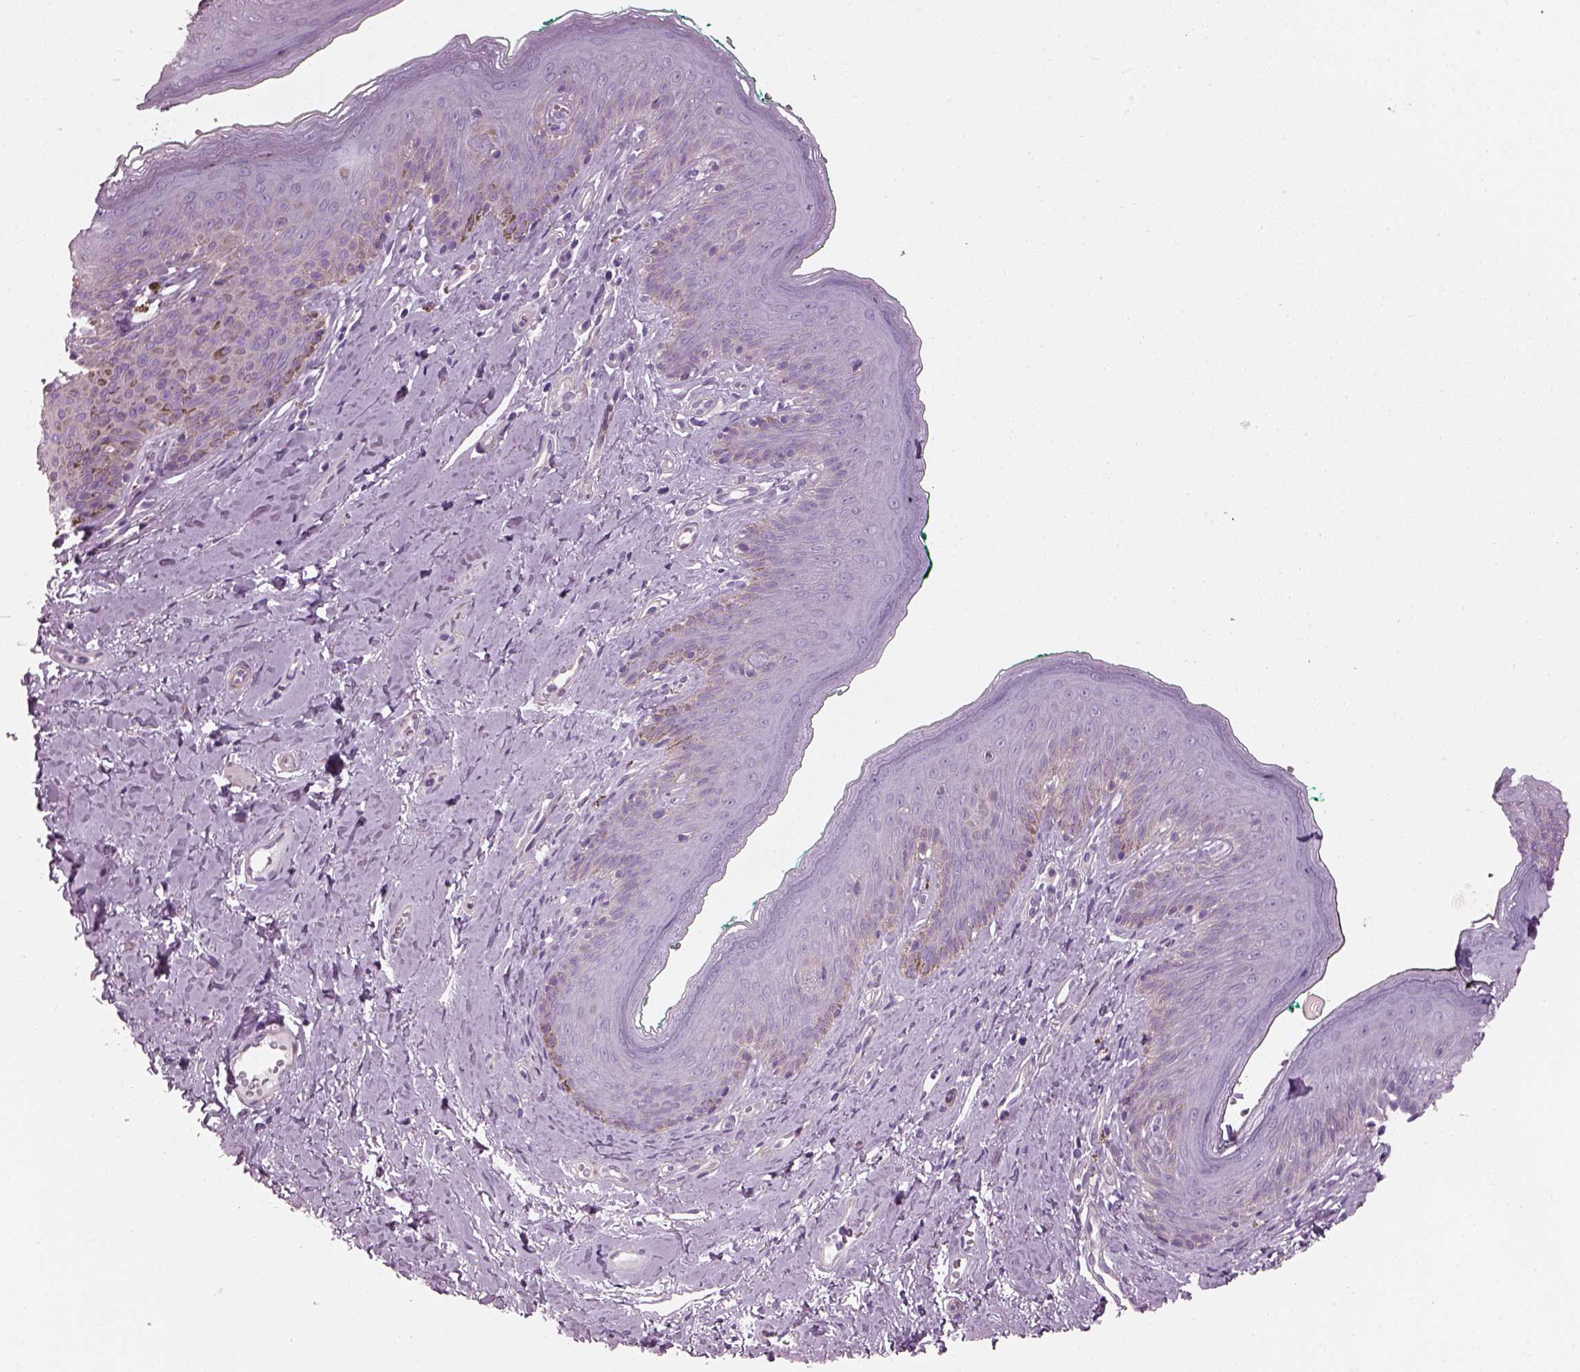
{"staining": {"intensity": "negative", "quantity": "none", "location": "none"}, "tissue": "skin", "cell_type": "Epidermal cells", "image_type": "normal", "snomed": [{"axis": "morphology", "description": "Normal tissue, NOS"}, {"axis": "topography", "description": "Vulva"}], "caption": "Epidermal cells show no significant staining in normal skin. Brightfield microscopy of immunohistochemistry stained with DAB (3,3'-diaminobenzidine) (brown) and hematoxylin (blue), captured at high magnification.", "gene": "BFSP1", "patient": {"sex": "female", "age": 66}}